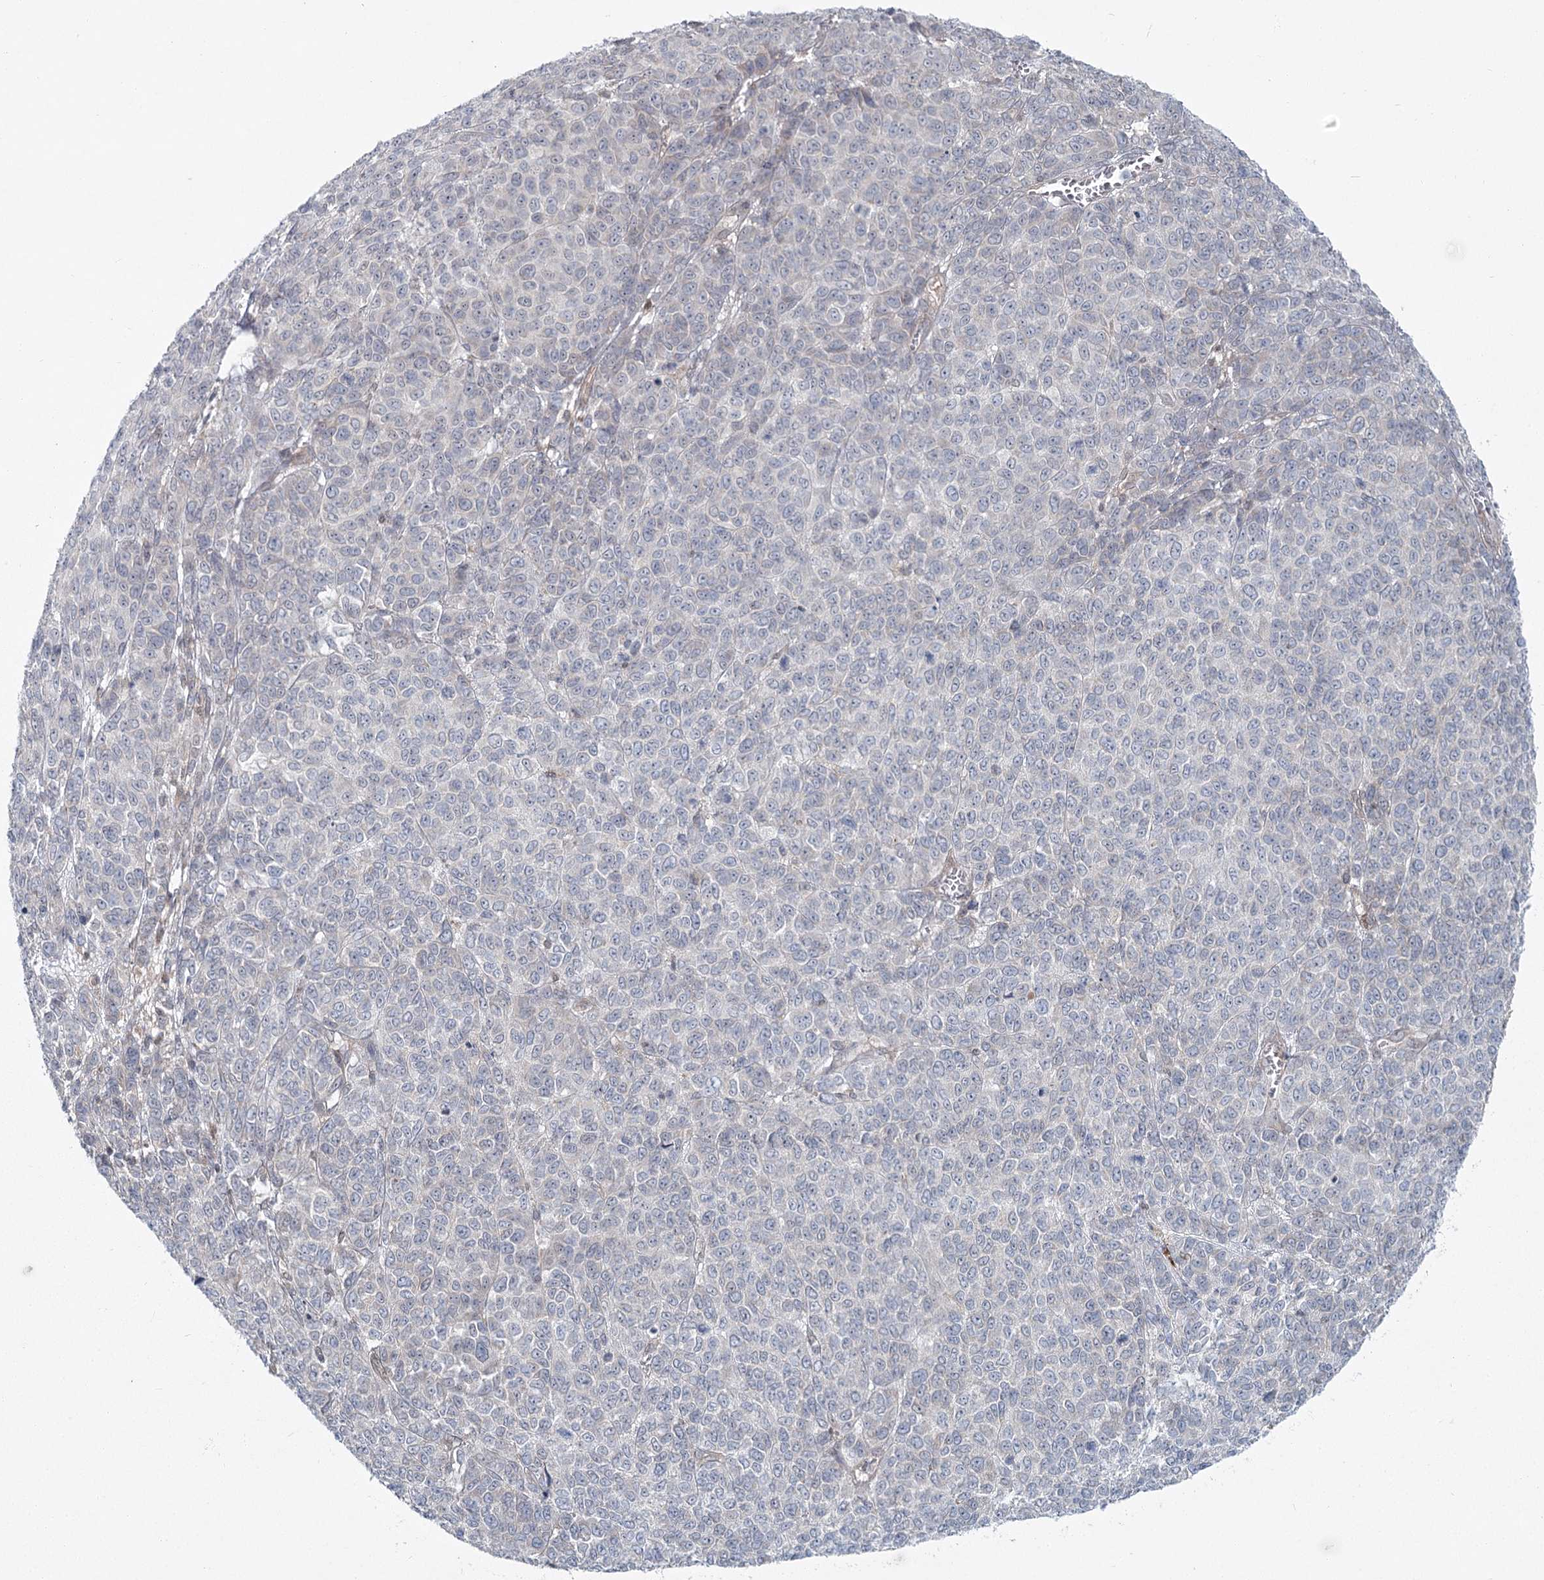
{"staining": {"intensity": "moderate", "quantity": "<25%", "location": "cytoplasmic/membranous"}, "tissue": "melanoma", "cell_type": "Tumor cells", "image_type": "cancer", "snomed": [{"axis": "morphology", "description": "Malignant melanoma, NOS"}, {"axis": "topography", "description": "Skin"}], "caption": "Immunohistochemistry (IHC) of human malignant melanoma shows low levels of moderate cytoplasmic/membranous positivity in about <25% of tumor cells.", "gene": "THNSL1", "patient": {"sex": "male", "age": 49}}